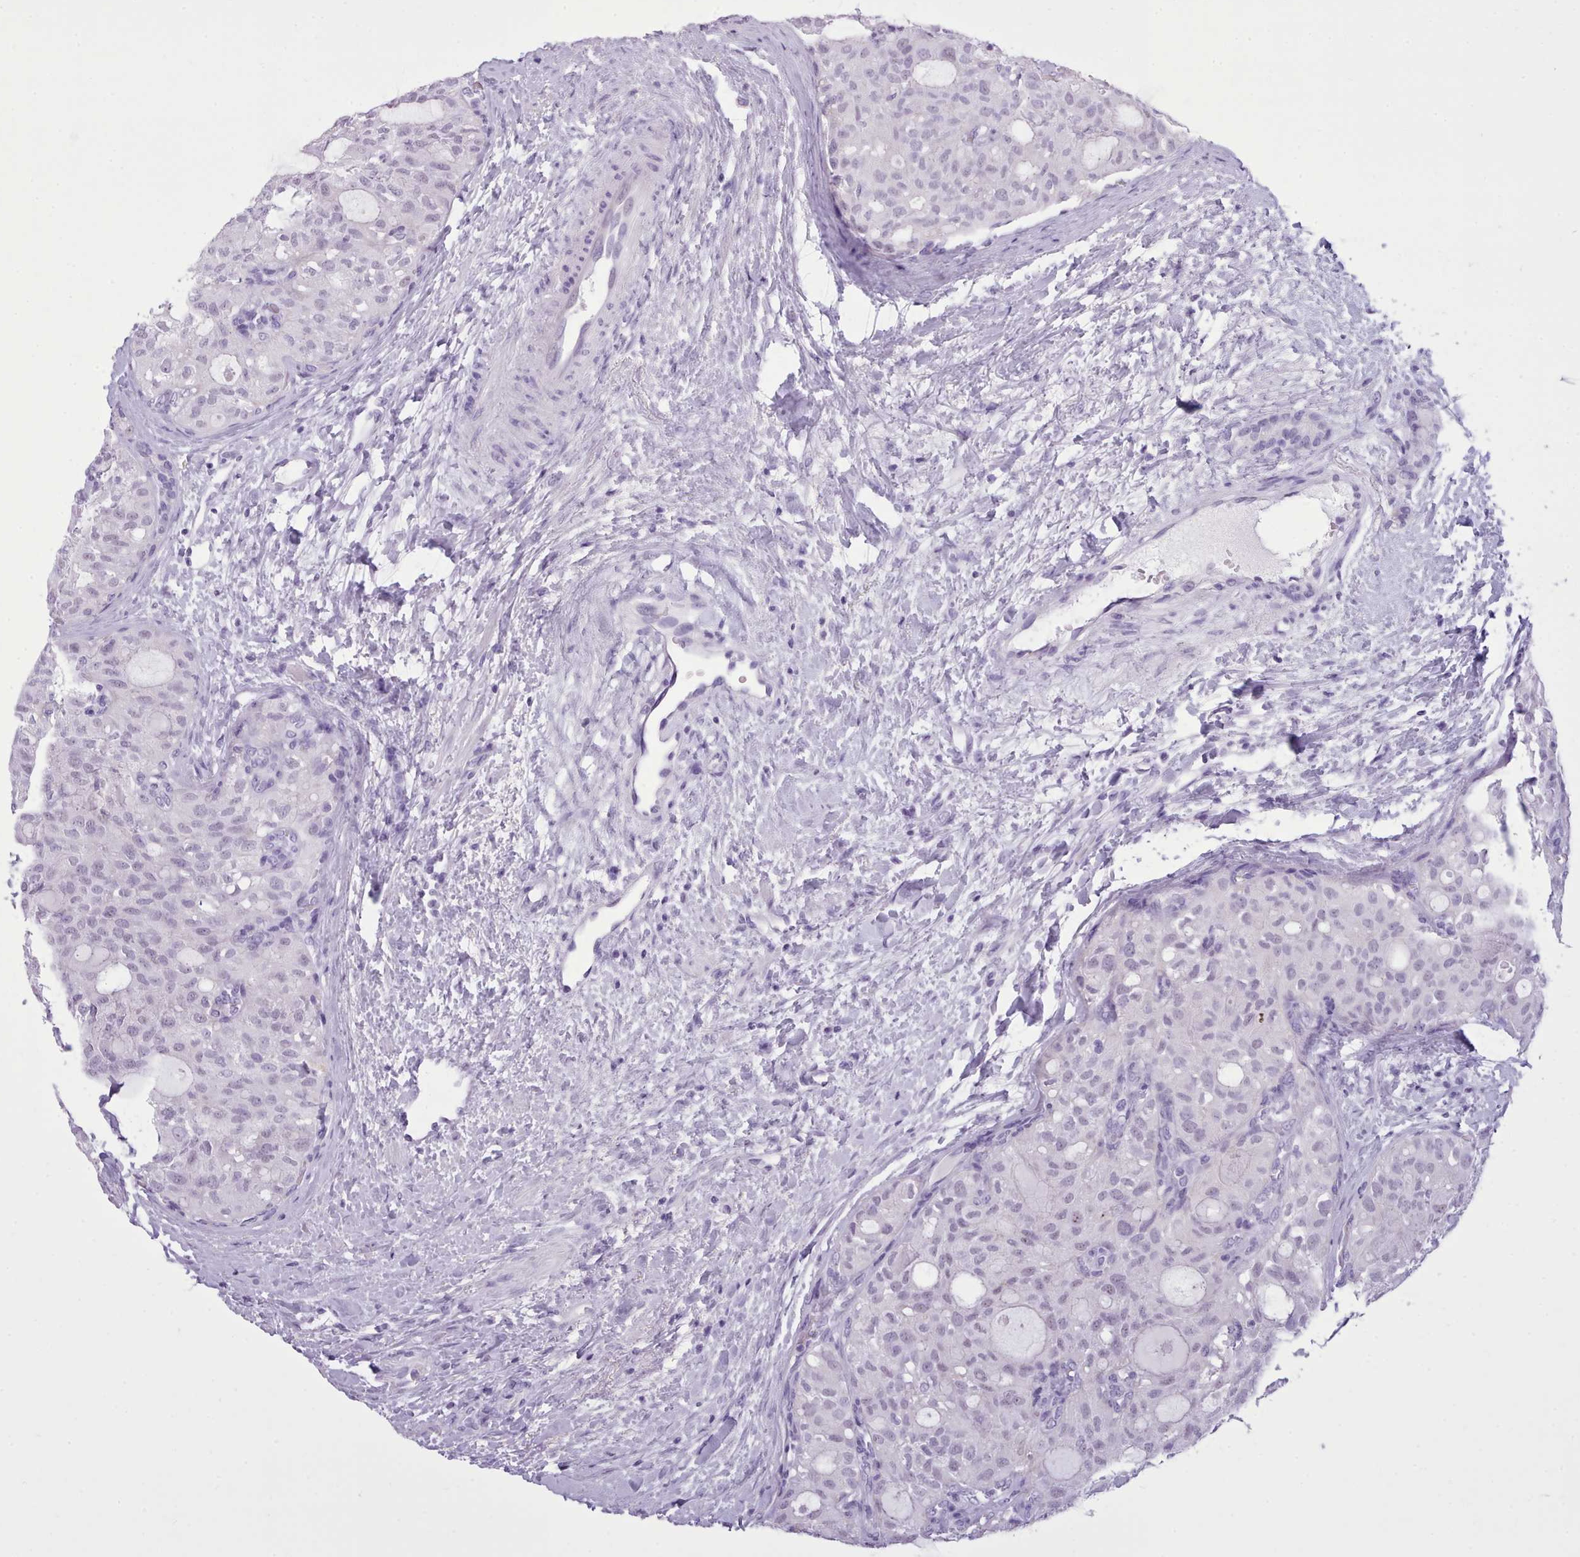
{"staining": {"intensity": "negative", "quantity": "none", "location": "none"}, "tissue": "thyroid cancer", "cell_type": "Tumor cells", "image_type": "cancer", "snomed": [{"axis": "morphology", "description": "Follicular adenoma carcinoma, NOS"}, {"axis": "topography", "description": "Thyroid gland"}], "caption": "The micrograph demonstrates no staining of tumor cells in follicular adenoma carcinoma (thyroid).", "gene": "FBXO48", "patient": {"sex": "male", "age": 75}}